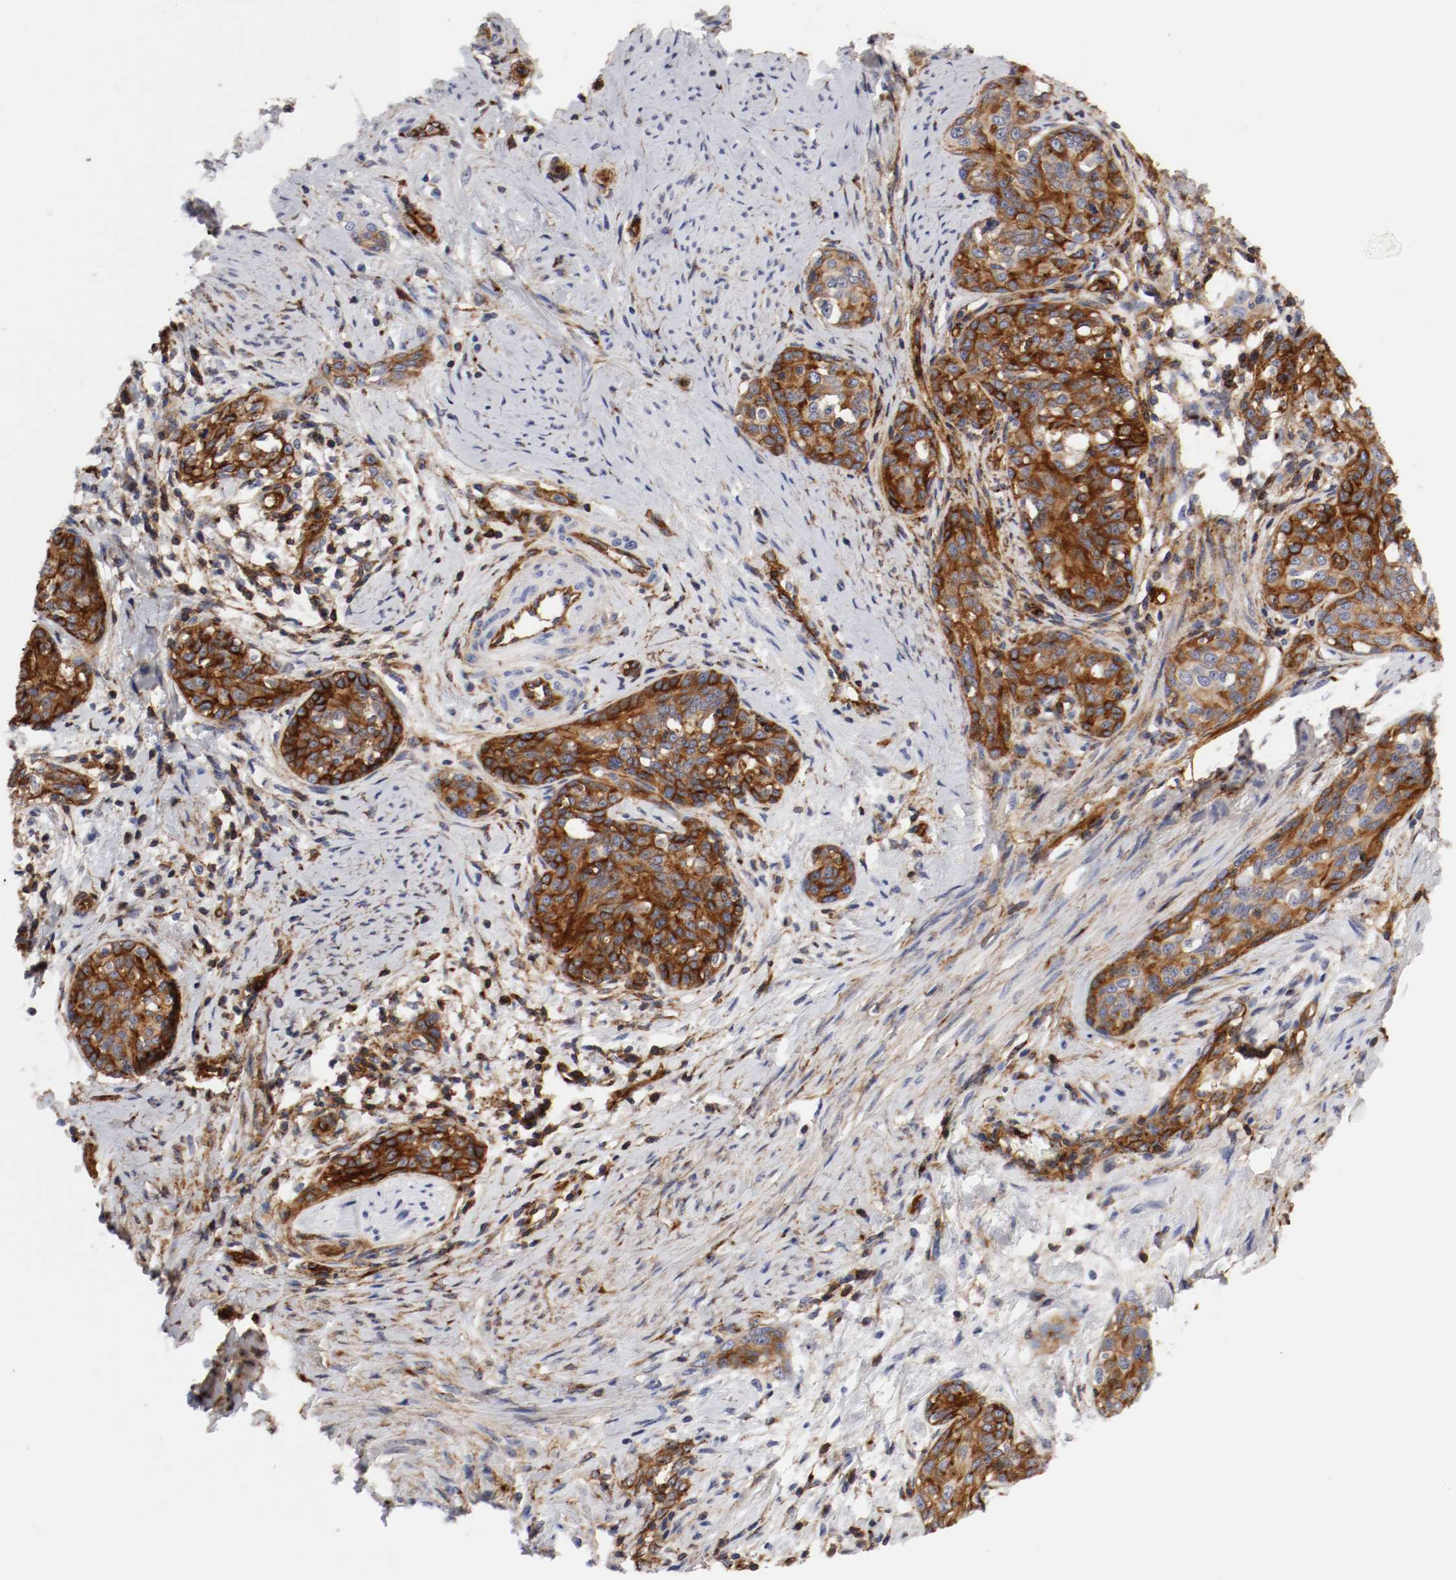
{"staining": {"intensity": "strong", "quantity": ">75%", "location": "cytoplasmic/membranous"}, "tissue": "cervical cancer", "cell_type": "Tumor cells", "image_type": "cancer", "snomed": [{"axis": "morphology", "description": "Squamous cell carcinoma, NOS"}, {"axis": "morphology", "description": "Adenocarcinoma, NOS"}, {"axis": "topography", "description": "Cervix"}], "caption": "The immunohistochemical stain labels strong cytoplasmic/membranous expression in tumor cells of cervical cancer tissue.", "gene": "IFITM1", "patient": {"sex": "female", "age": 52}}